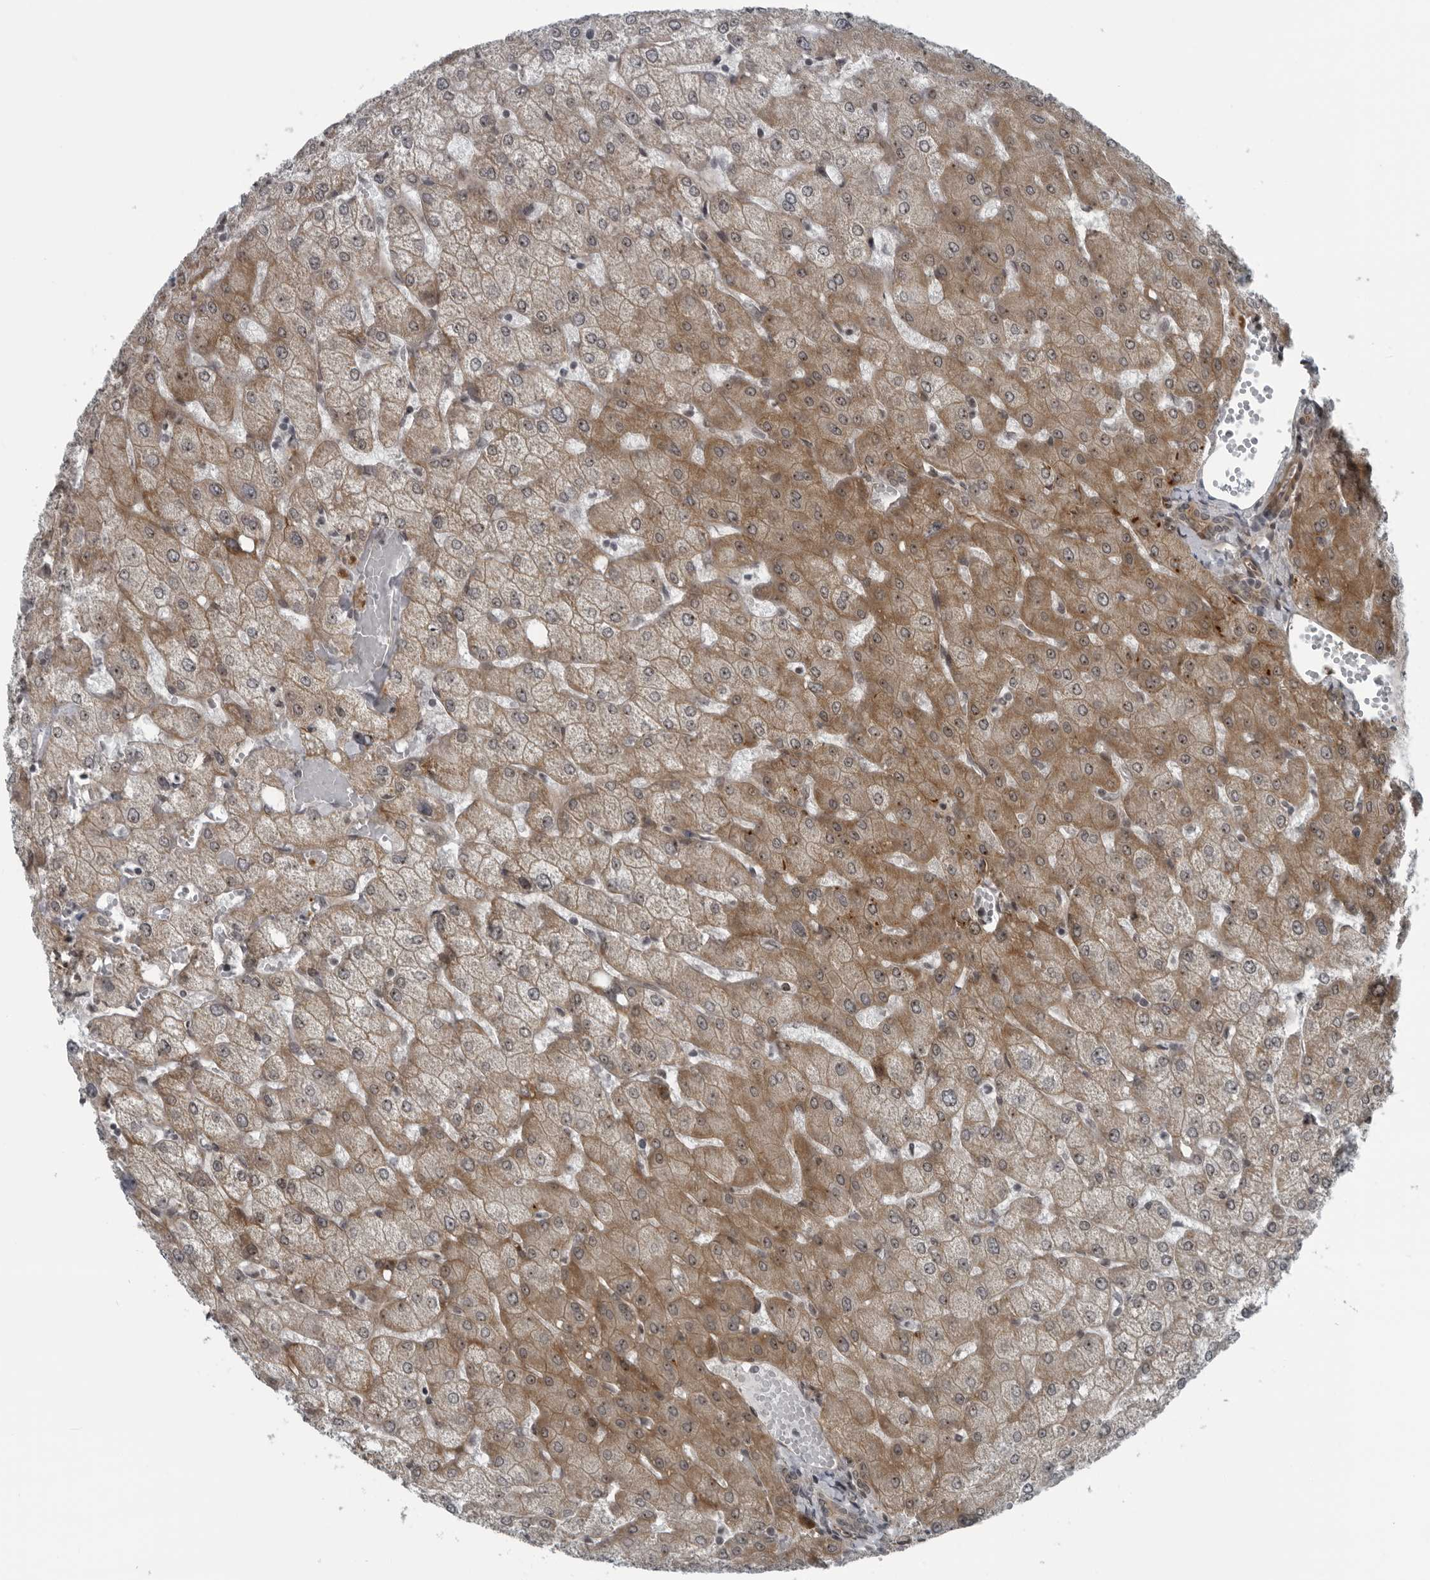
{"staining": {"intensity": "weak", "quantity": ">75%", "location": "cytoplasmic/membranous"}, "tissue": "liver", "cell_type": "Cholangiocytes", "image_type": "normal", "snomed": [{"axis": "morphology", "description": "Normal tissue, NOS"}, {"axis": "topography", "description": "Liver"}], "caption": "The photomicrograph displays immunohistochemical staining of unremarkable liver. There is weak cytoplasmic/membranous positivity is identified in about >75% of cholangiocytes. Immunohistochemistry (ihc) stains the protein in brown and the nuclei are stained blue.", "gene": "FAM102B", "patient": {"sex": "female", "age": 54}}